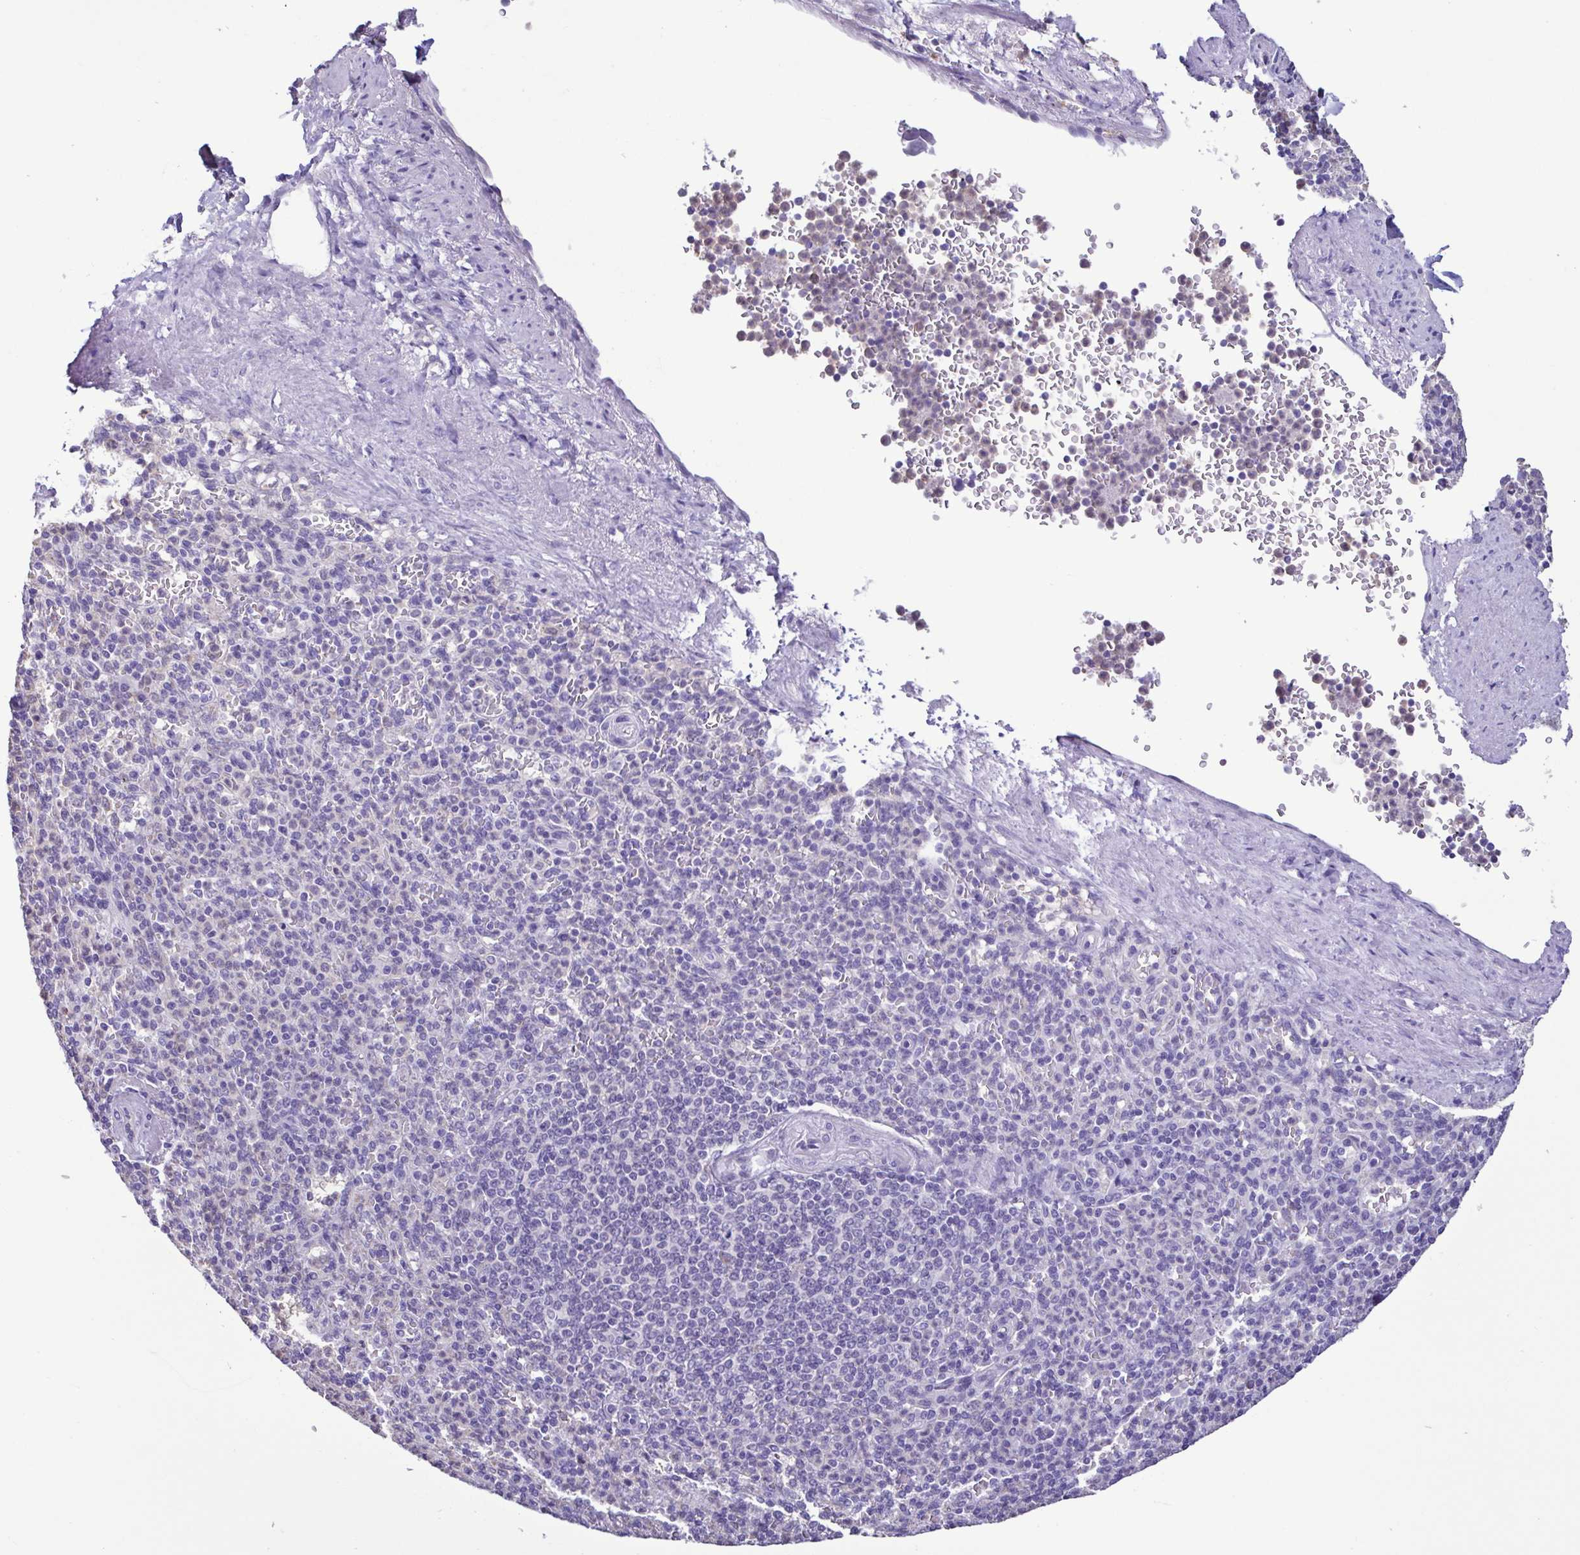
{"staining": {"intensity": "negative", "quantity": "none", "location": "none"}, "tissue": "spleen", "cell_type": "Cells in red pulp", "image_type": "normal", "snomed": [{"axis": "morphology", "description": "Normal tissue, NOS"}, {"axis": "topography", "description": "Spleen"}], "caption": "This is an IHC image of normal spleen. There is no positivity in cells in red pulp.", "gene": "CBY2", "patient": {"sex": "female", "age": 74}}